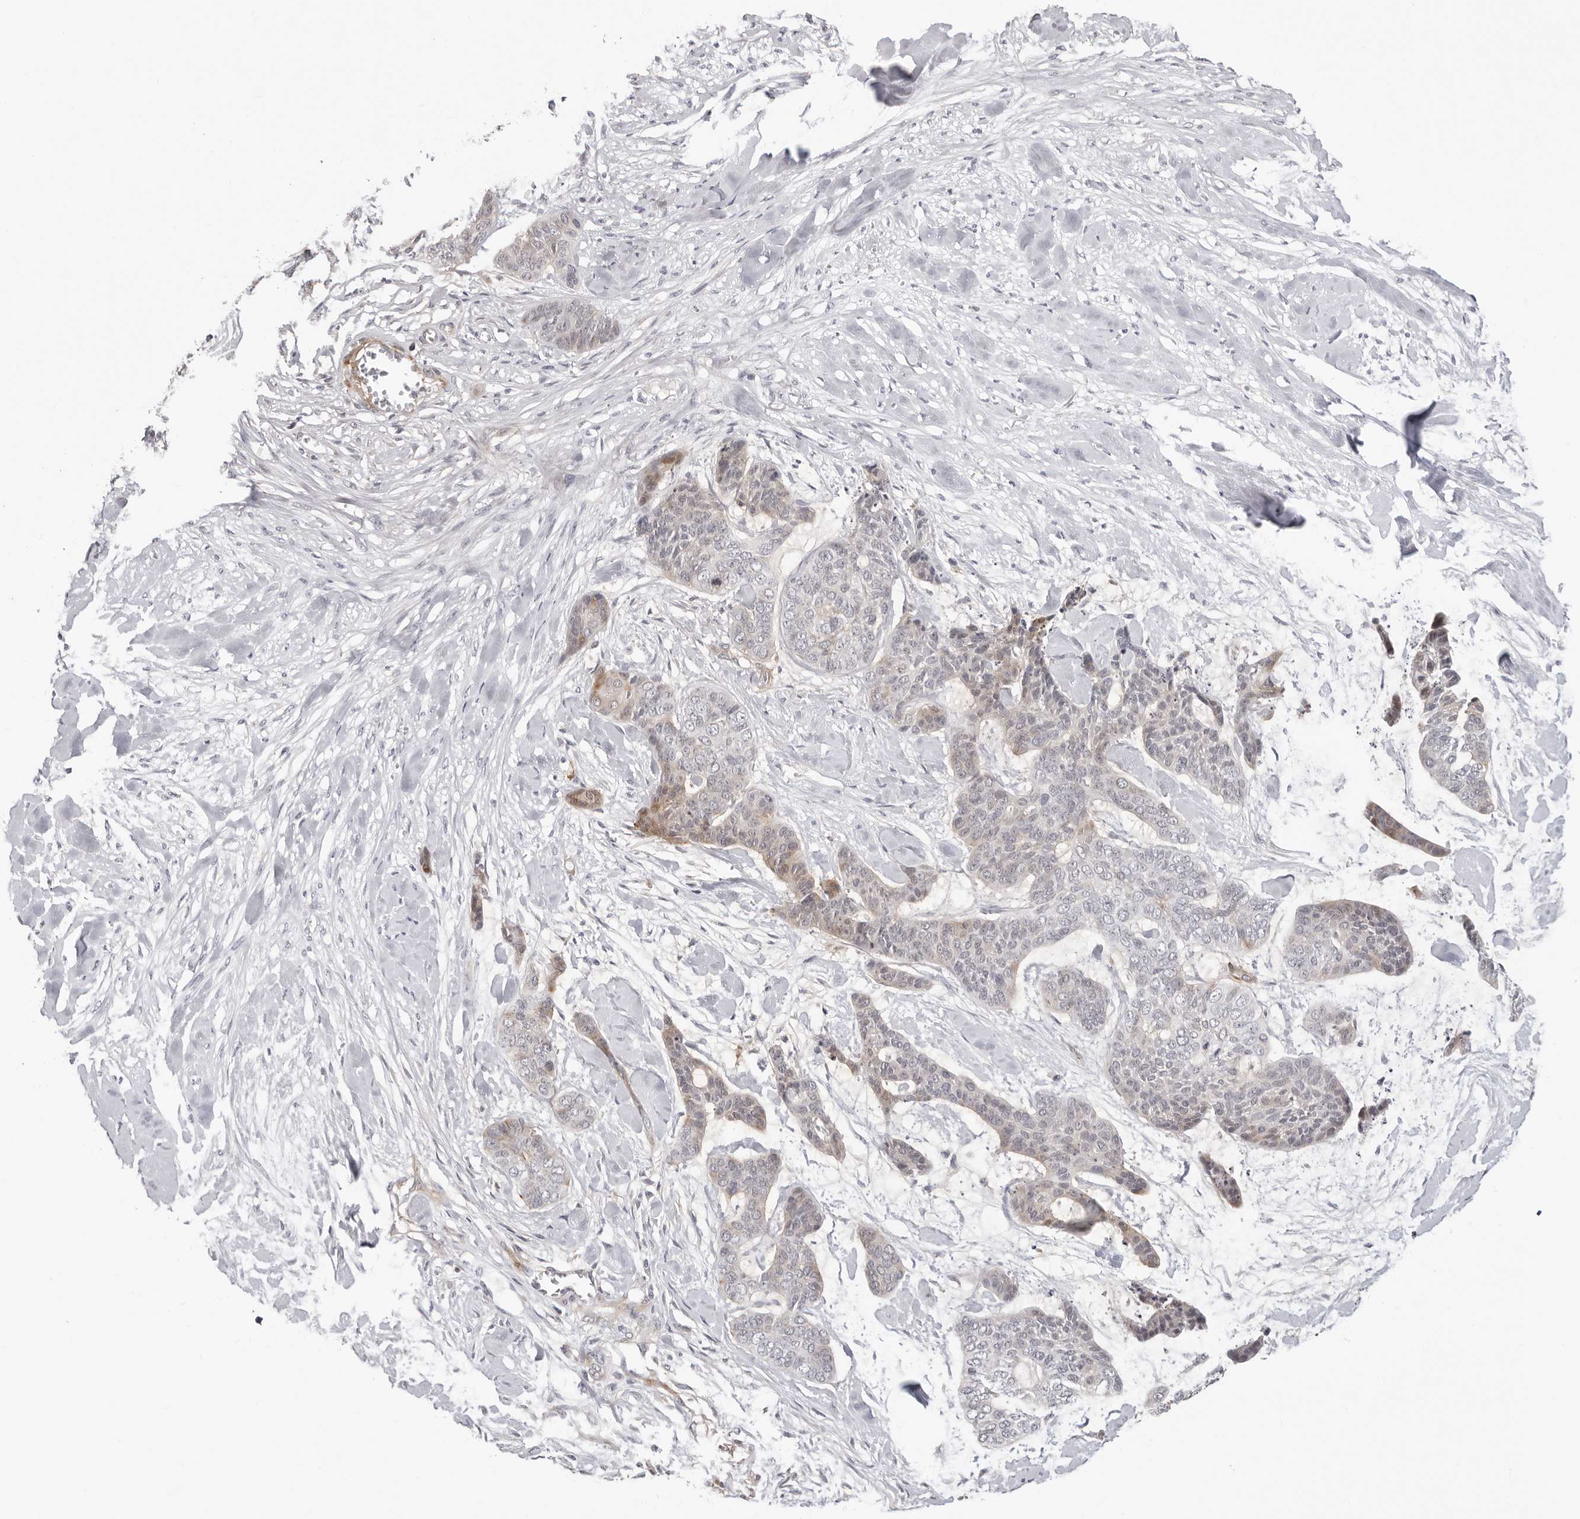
{"staining": {"intensity": "weak", "quantity": "<25%", "location": "cytoplasmic/membranous"}, "tissue": "skin cancer", "cell_type": "Tumor cells", "image_type": "cancer", "snomed": [{"axis": "morphology", "description": "Basal cell carcinoma"}, {"axis": "topography", "description": "Skin"}], "caption": "This is an immunohistochemistry photomicrograph of human skin cancer. There is no staining in tumor cells.", "gene": "UNK", "patient": {"sex": "female", "age": 64}}